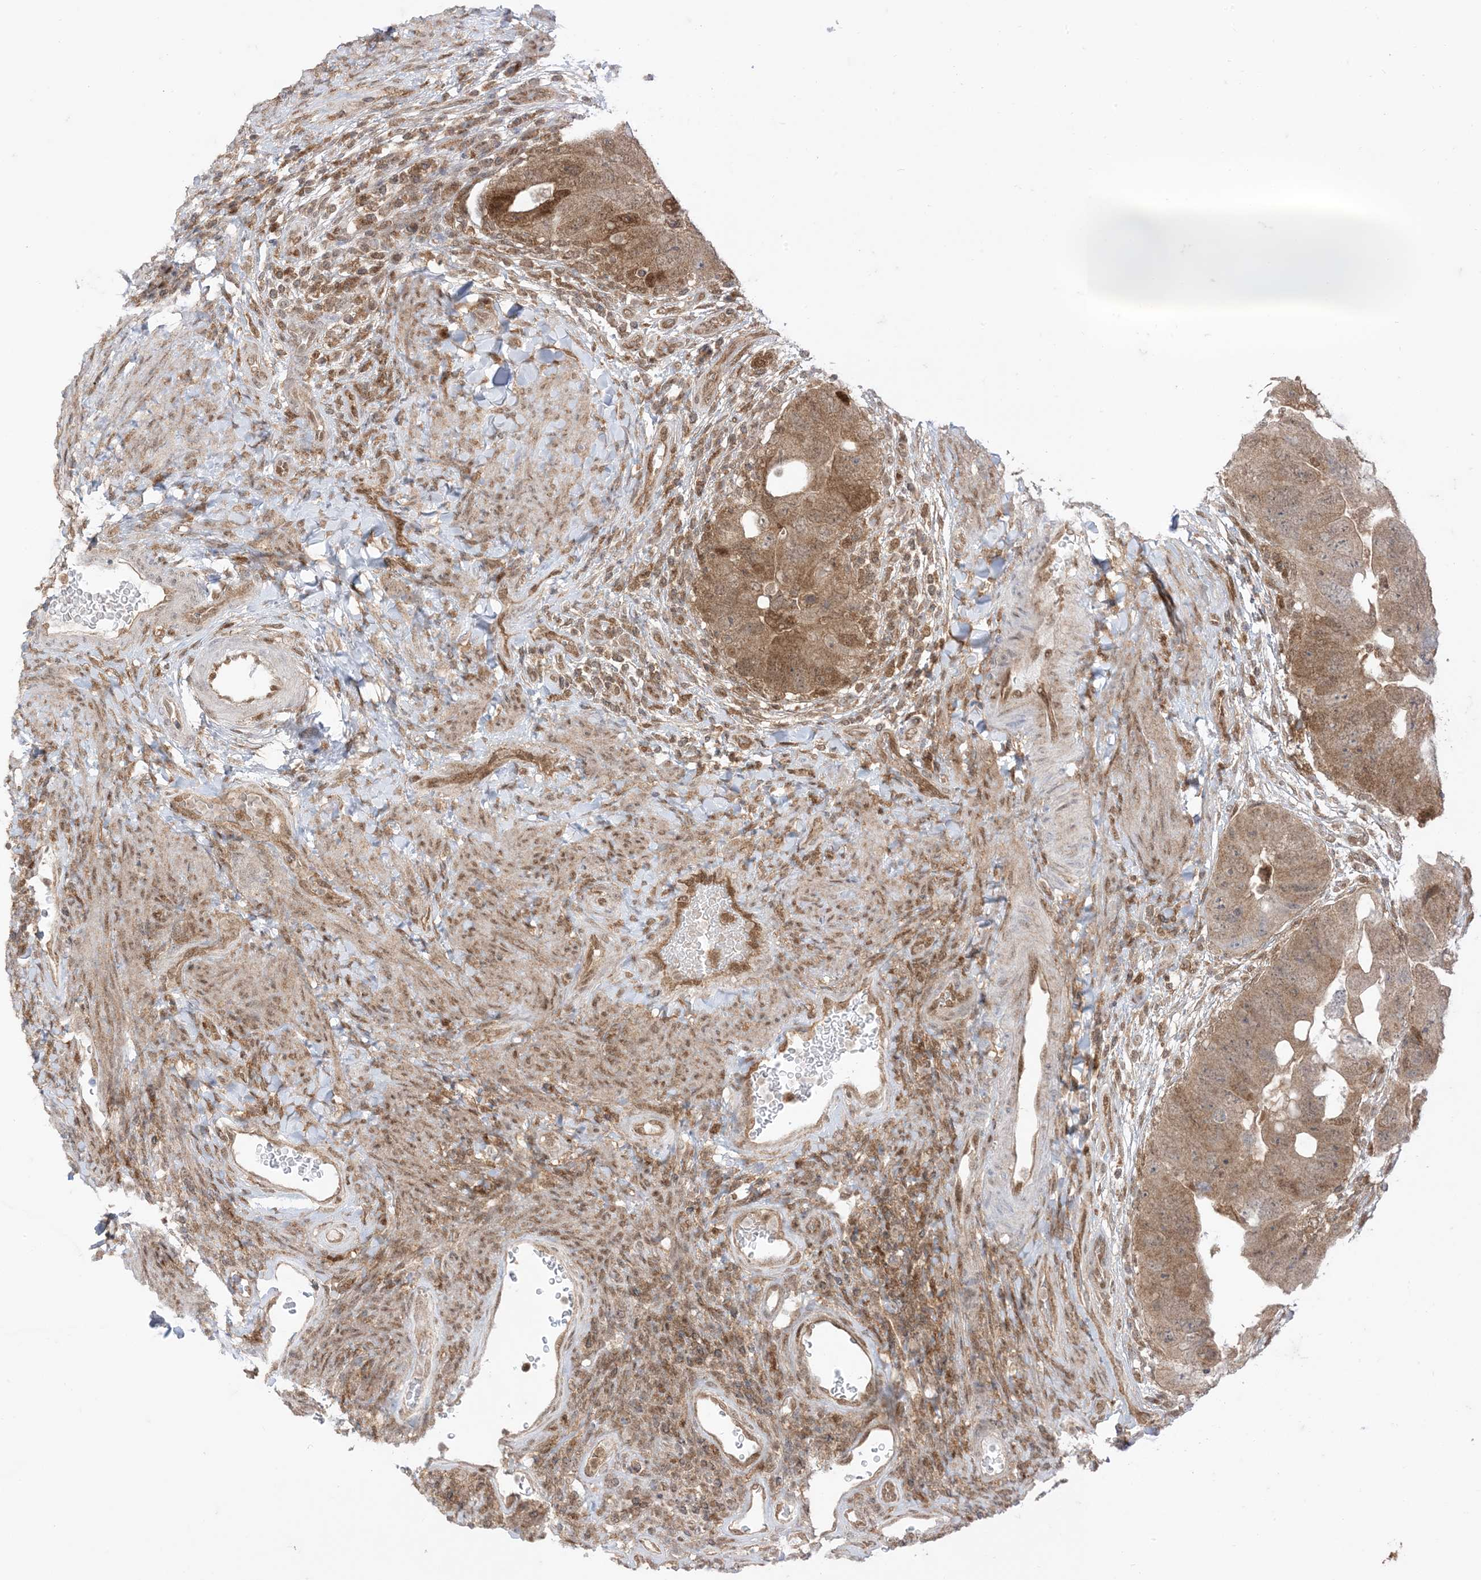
{"staining": {"intensity": "moderate", "quantity": ">75%", "location": "cytoplasmic/membranous"}, "tissue": "colorectal cancer", "cell_type": "Tumor cells", "image_type": "cancer", "snomed": [{"axis": "morphology", "description": "Adenocarcinoma, NOS"}, {"axis": "topography", "description": "Rectum"}], "caption": "Immunohistochemical staining of adenocarcinoma (colorectal) demonstrates moderate cytoplasmic/membranous protein staining in about >75% of tumor cells.", "gene": "PTPA", "patient": {"sex": "male", "age": 59}}